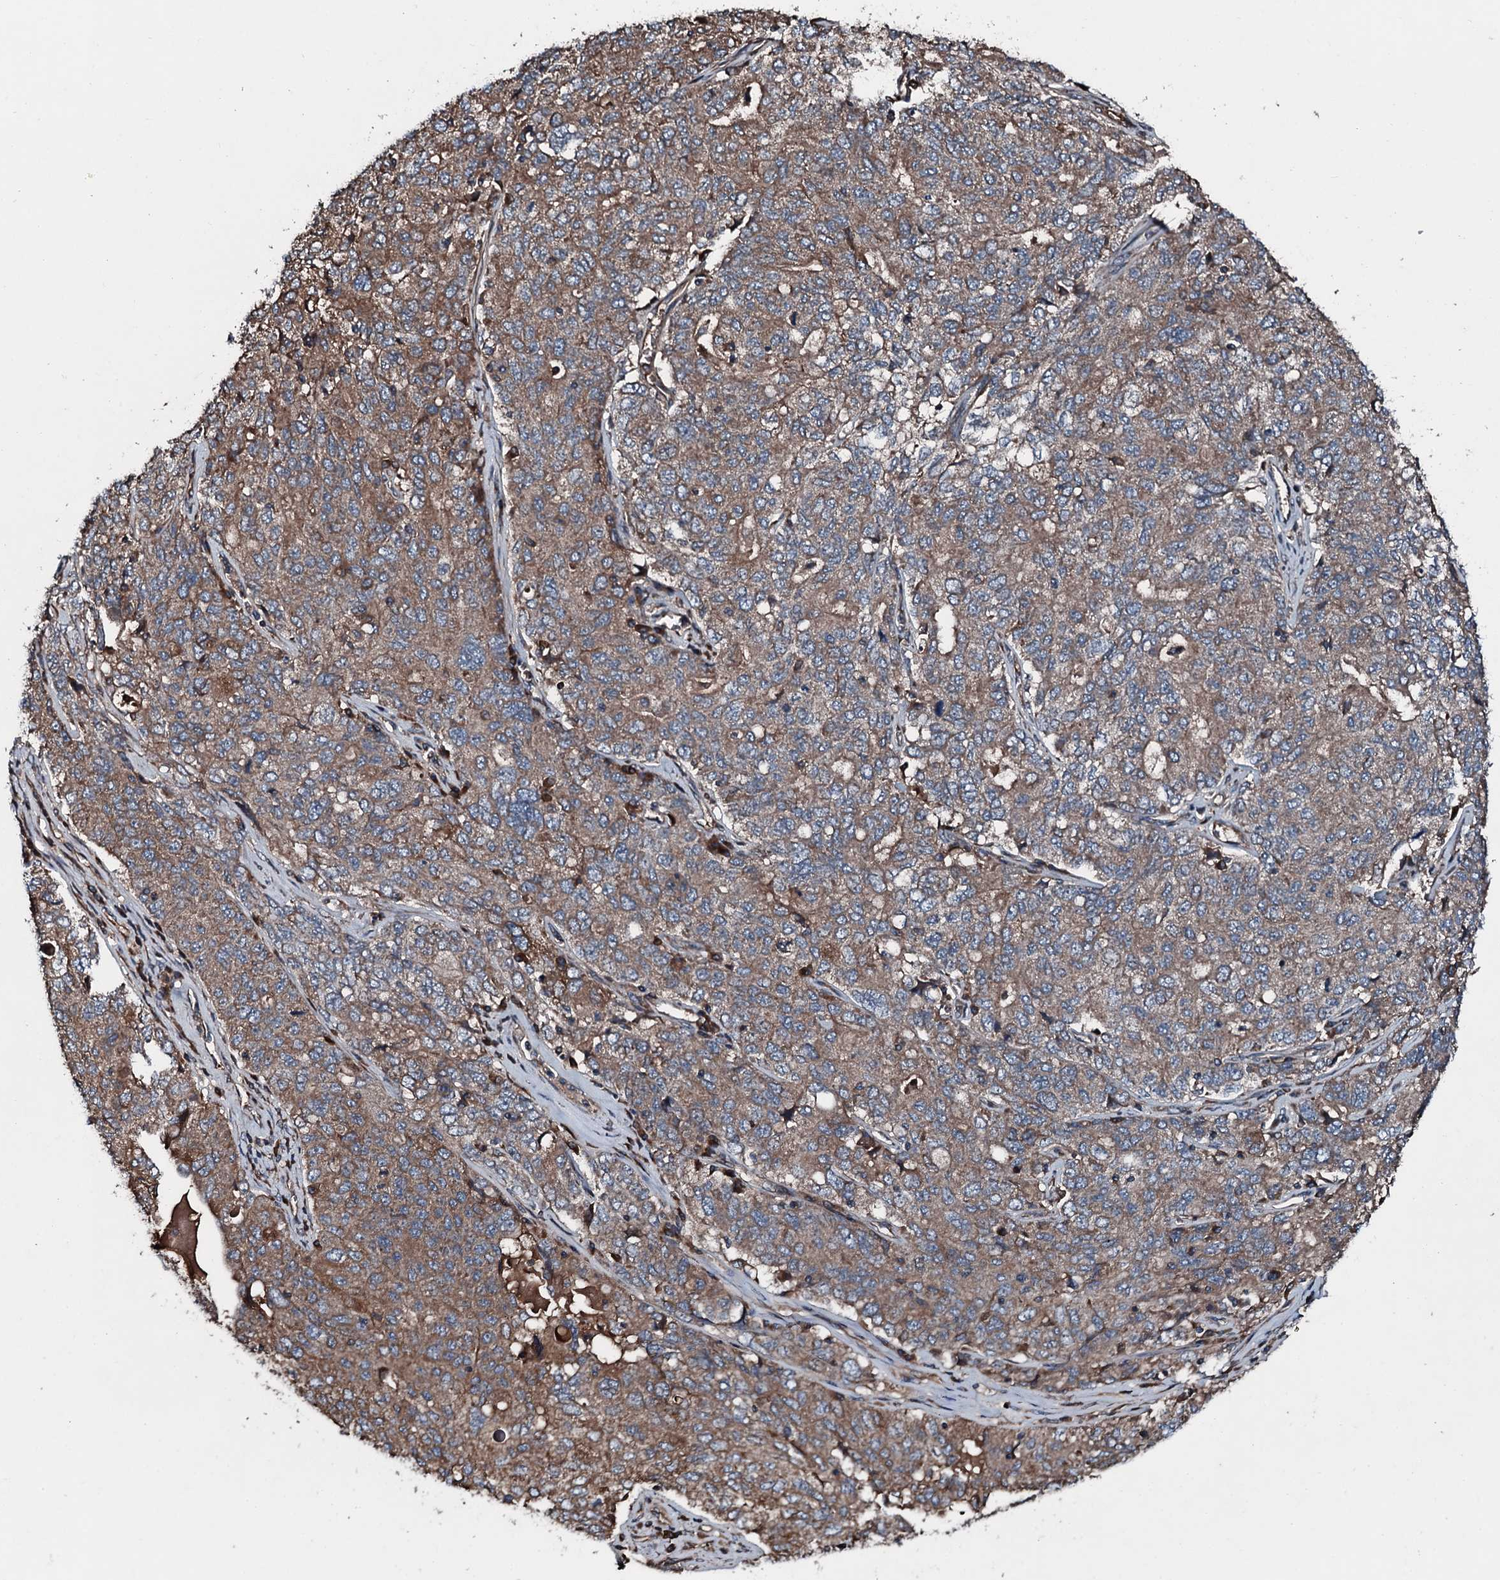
{"staining": {"intensity": "moderate", "quantity": ">75%", "location": "cytoplasmic/membranous"}, "tissue": "ovarian cancer", "cell_type": "Tumor cells", "image_type": "cancer", "snomed": [{"axis": "morphology", "description": "Carcinoma, endometroid"}, {"axis": "topography", "description": "Ovary"}], "caption": "This is an image of IHC staining of ovarian cancer, which shows moderate expression in the cytoplasmic/membranous of tumor cells.", "gene": "AARS1", "patient": {"sex": "female", "age": 62}}